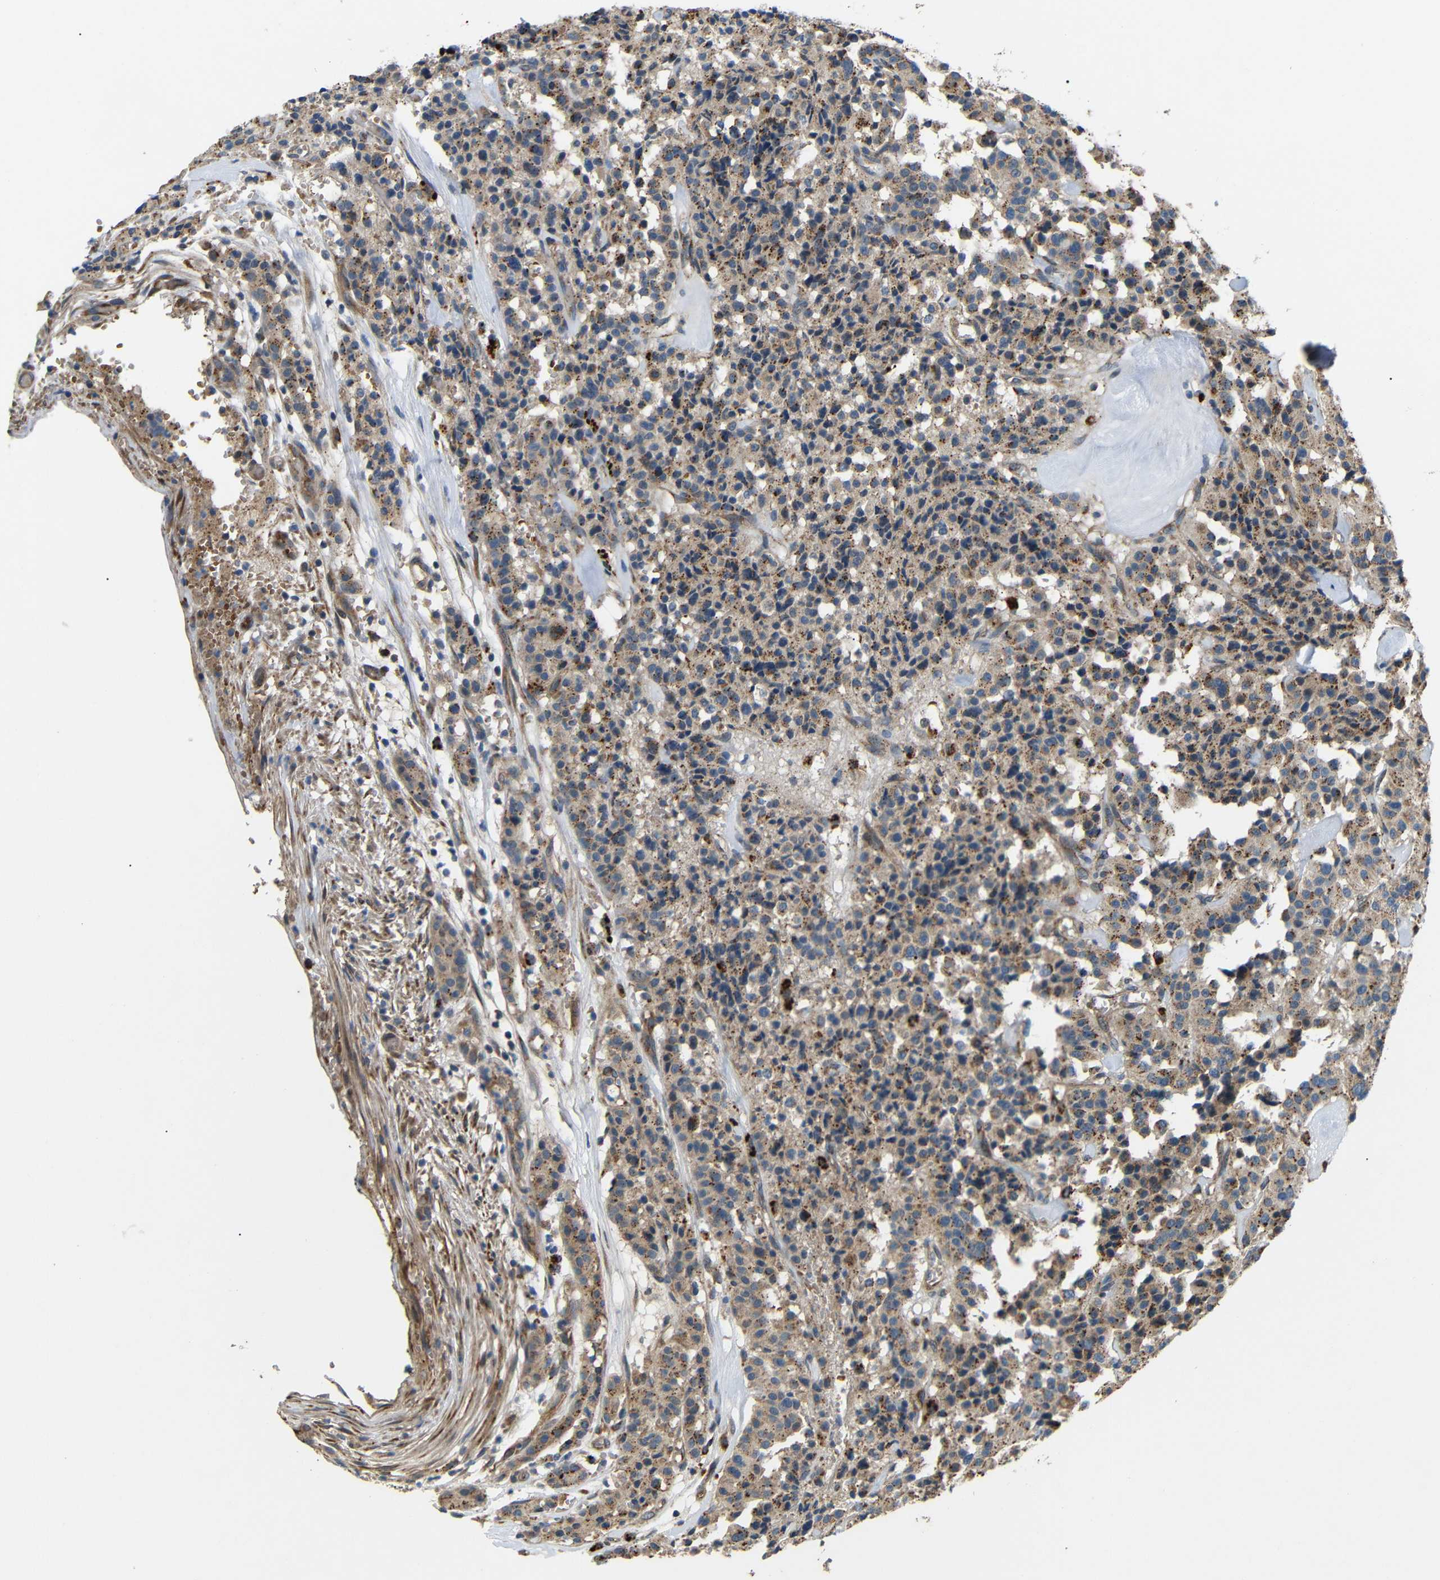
{"staining": {"intensity": "moderate", "quantity": ">75%", "location": "cytoplasmic/membranous"}, "tissue": "carcinoid", "cell_type": "Tumor cells", "image_type": "cancer", "snomed": [{"axis": "morphology", "description": "Carcinoid, malignant, NOS"}, {"axis": "topography", "description": "Lung"}], "caption": "Immunohistochemistry (IHC) (DAB (3,3'-diaminobenzidine)) staining of malignant carcinoid shows moderate cytoplasmic/membranous protein staining in approximately >75% of tumor cells. (Brightfield microscopy of DAB IHC at high magnification).", "gene": "ATP7A", "patient": {"sex": "male", "age": 30}}